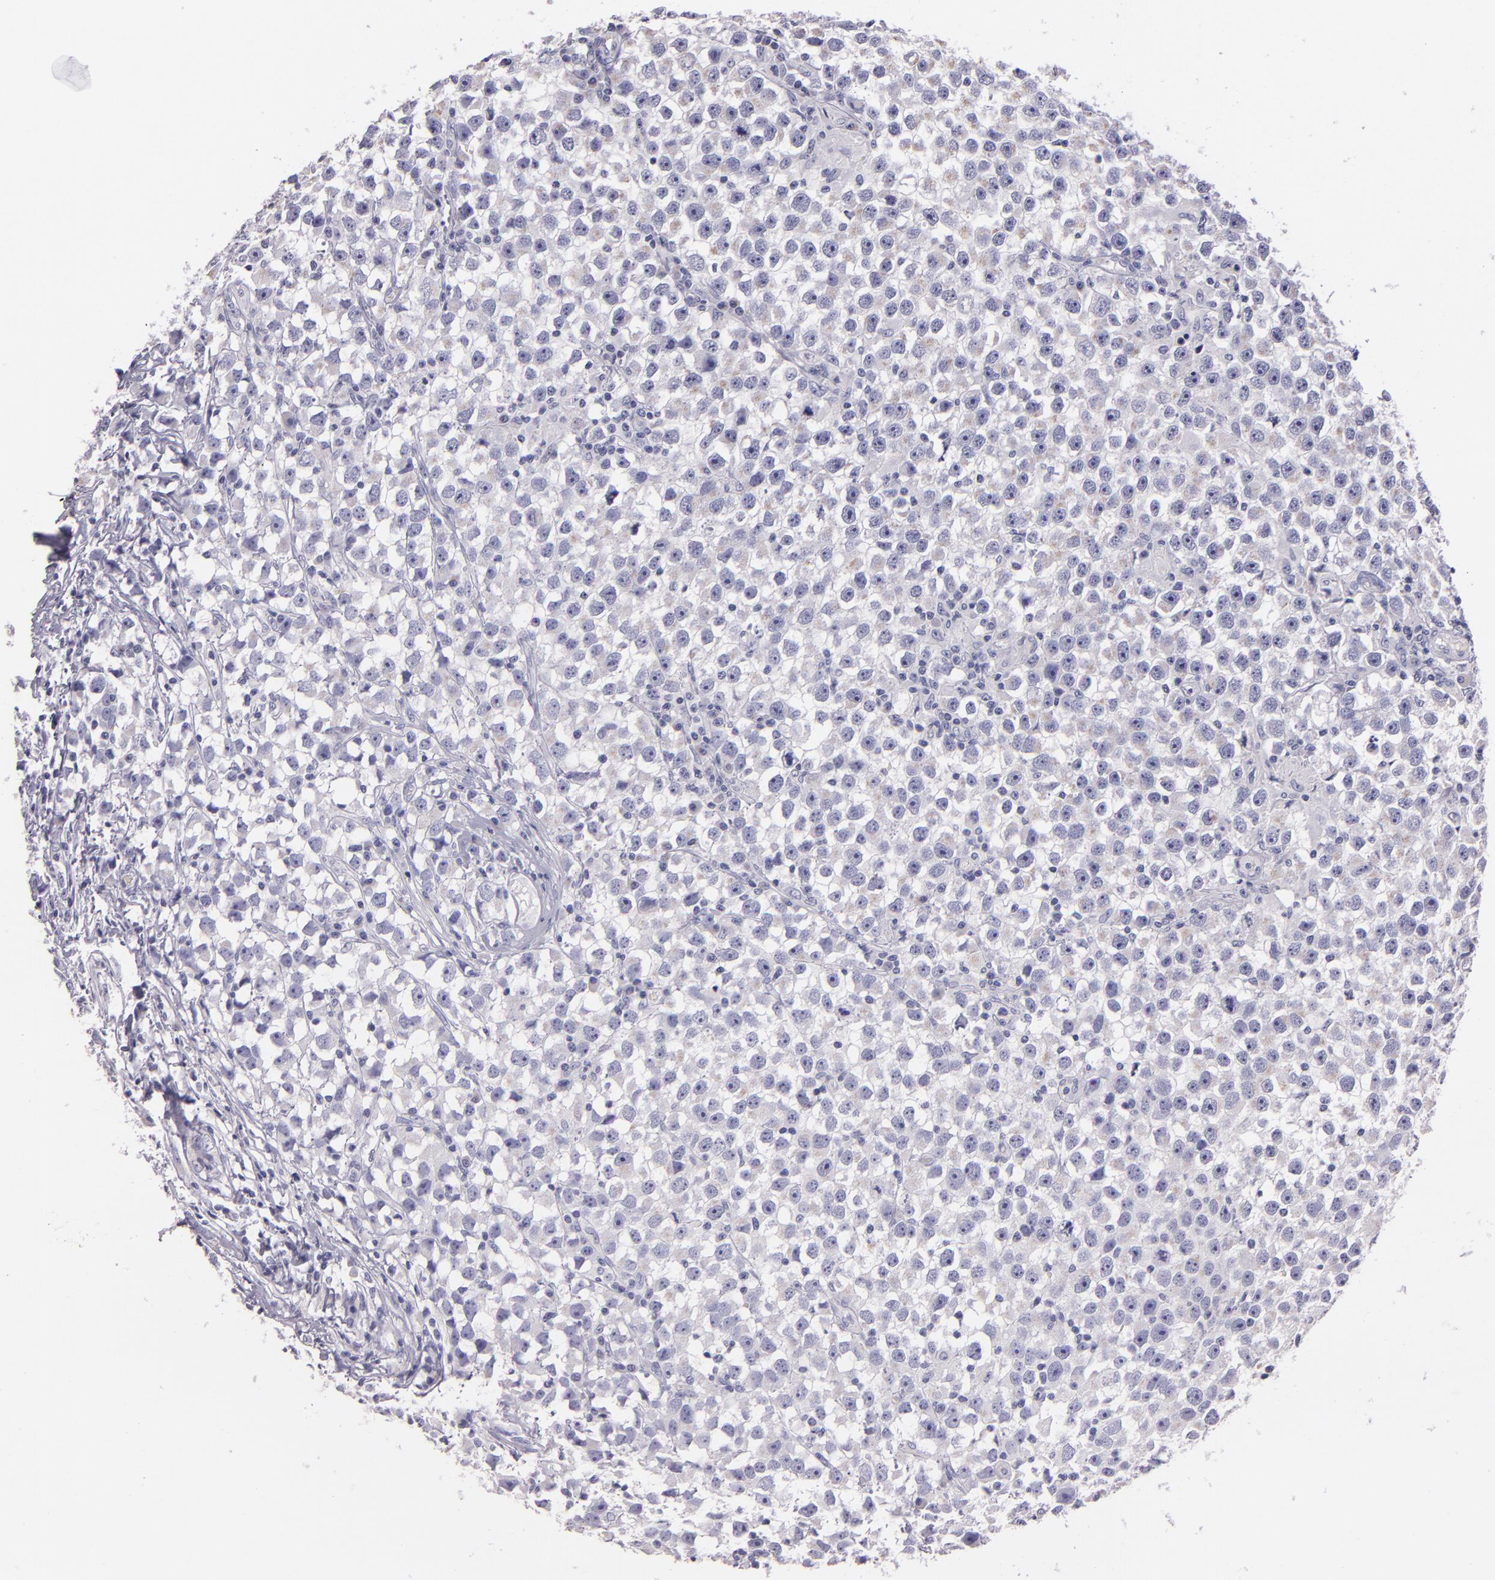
{"staining": {"intensity": "negative", "quantity": "none", "location": "none"}, "tissue": "testis cancer", "cell_type": "Tumor cells", "image_type": "cancer", "snomed": [{"axis": "morphology", "description": "Seminoma, NOS"}, {"axis": "topography", "description": "Testis"}], "caption": "Immunohistochemistry (IHC) histopathology image of human seminoma (testis) stained for a protein (brown), which displays no expression in tumor cells.", "gene": "MUC5AC", "patient": {"sex": "male", "age": 33}}